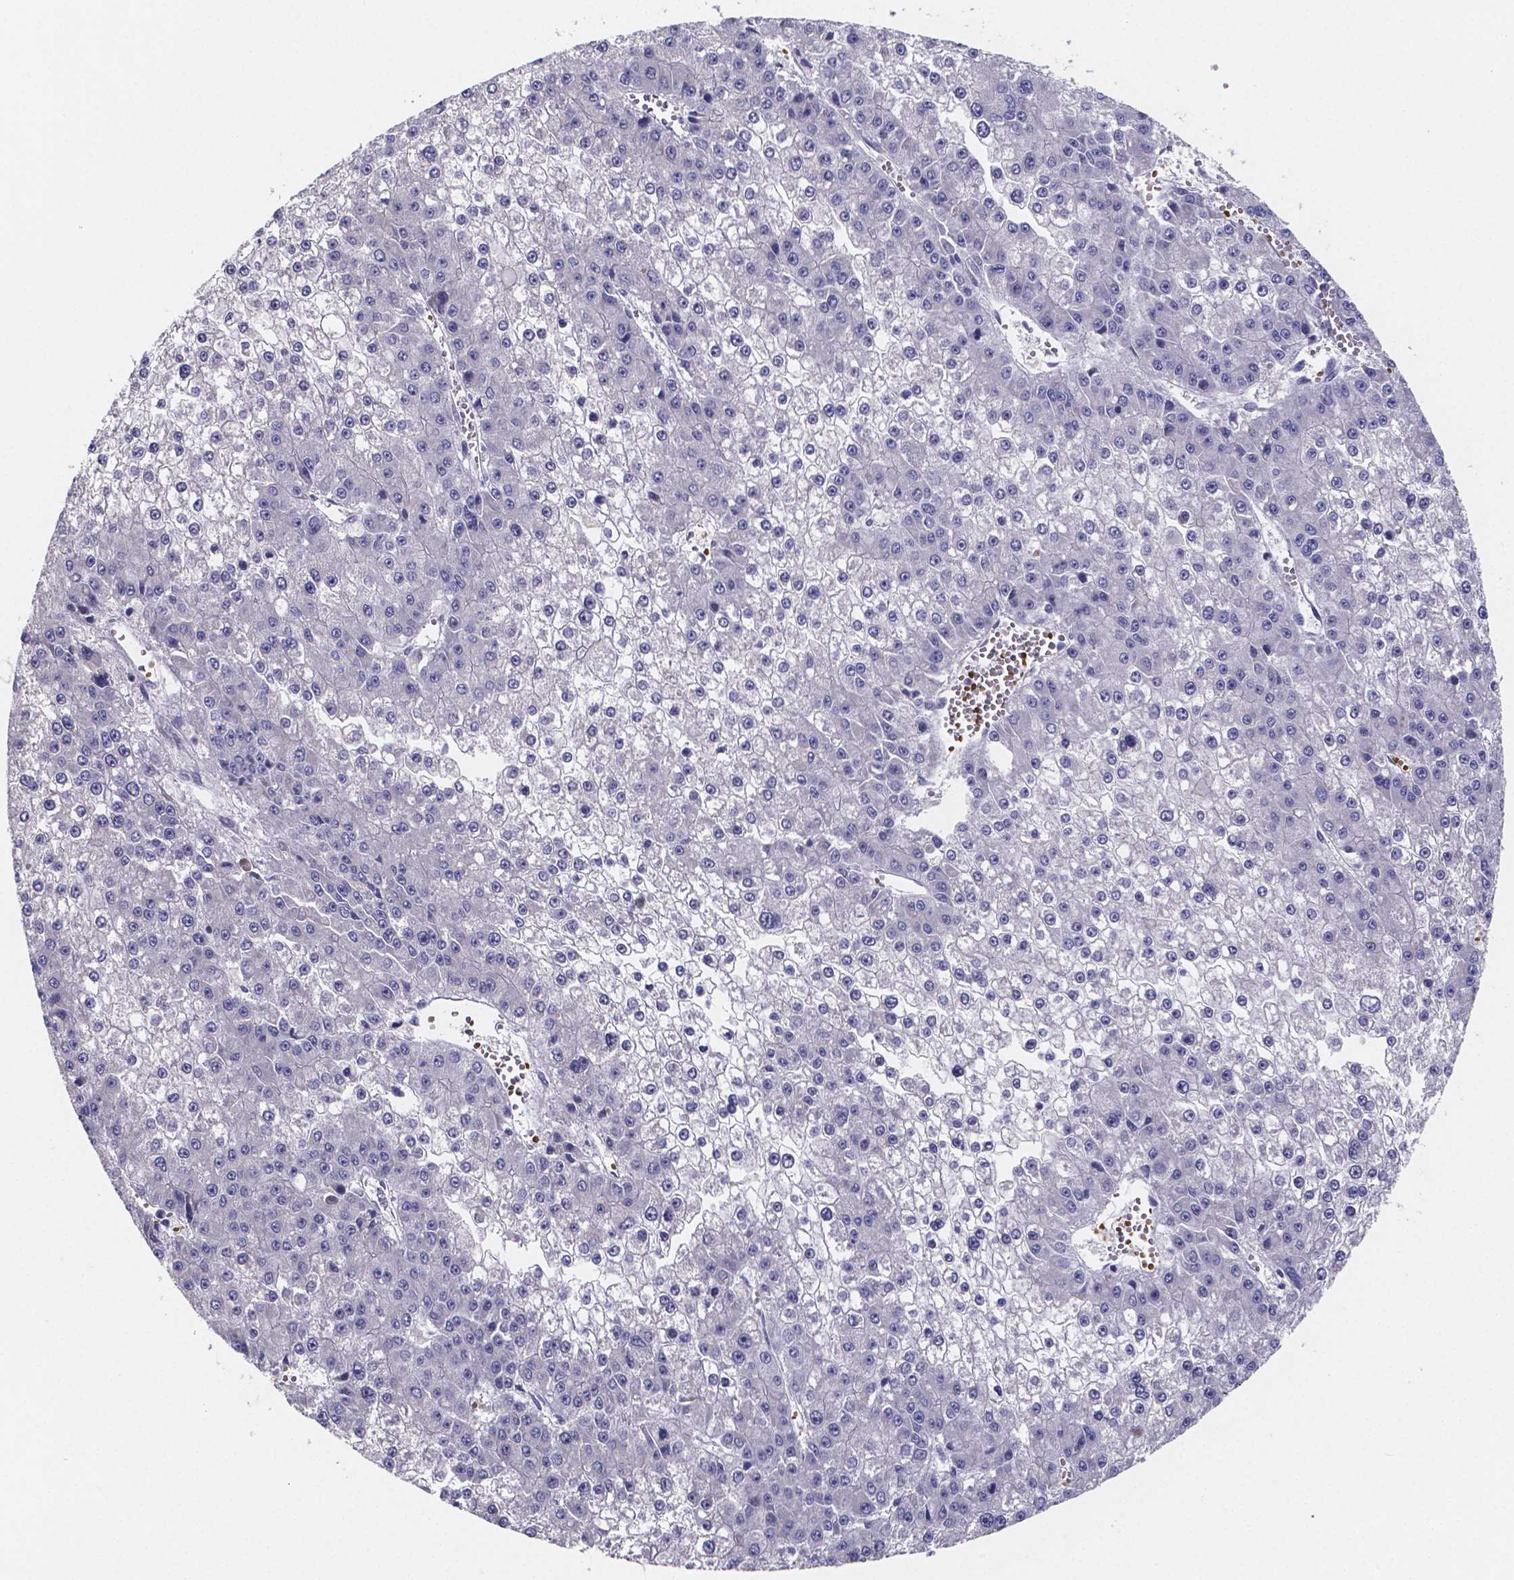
{"staining": {"intensity": "negative", "quantity": "none", "location": "none"}, "tissue": "liver cancer", "cell_type": "Tumor cells", "image_type": "cancer", "snomed": [{"axis": "morphology", "description": "Carcinoma, Hepatocellular, NOS"}, {"axis": "topography", "description": "Liver"}], "caption": "This is a histopathology image of immunohistochemistry (IHC) staining of liver cancer, which shows no expression in tumor cells.", "gene": "GABRA3", "patient": {"sex": "female", "age": 73}}